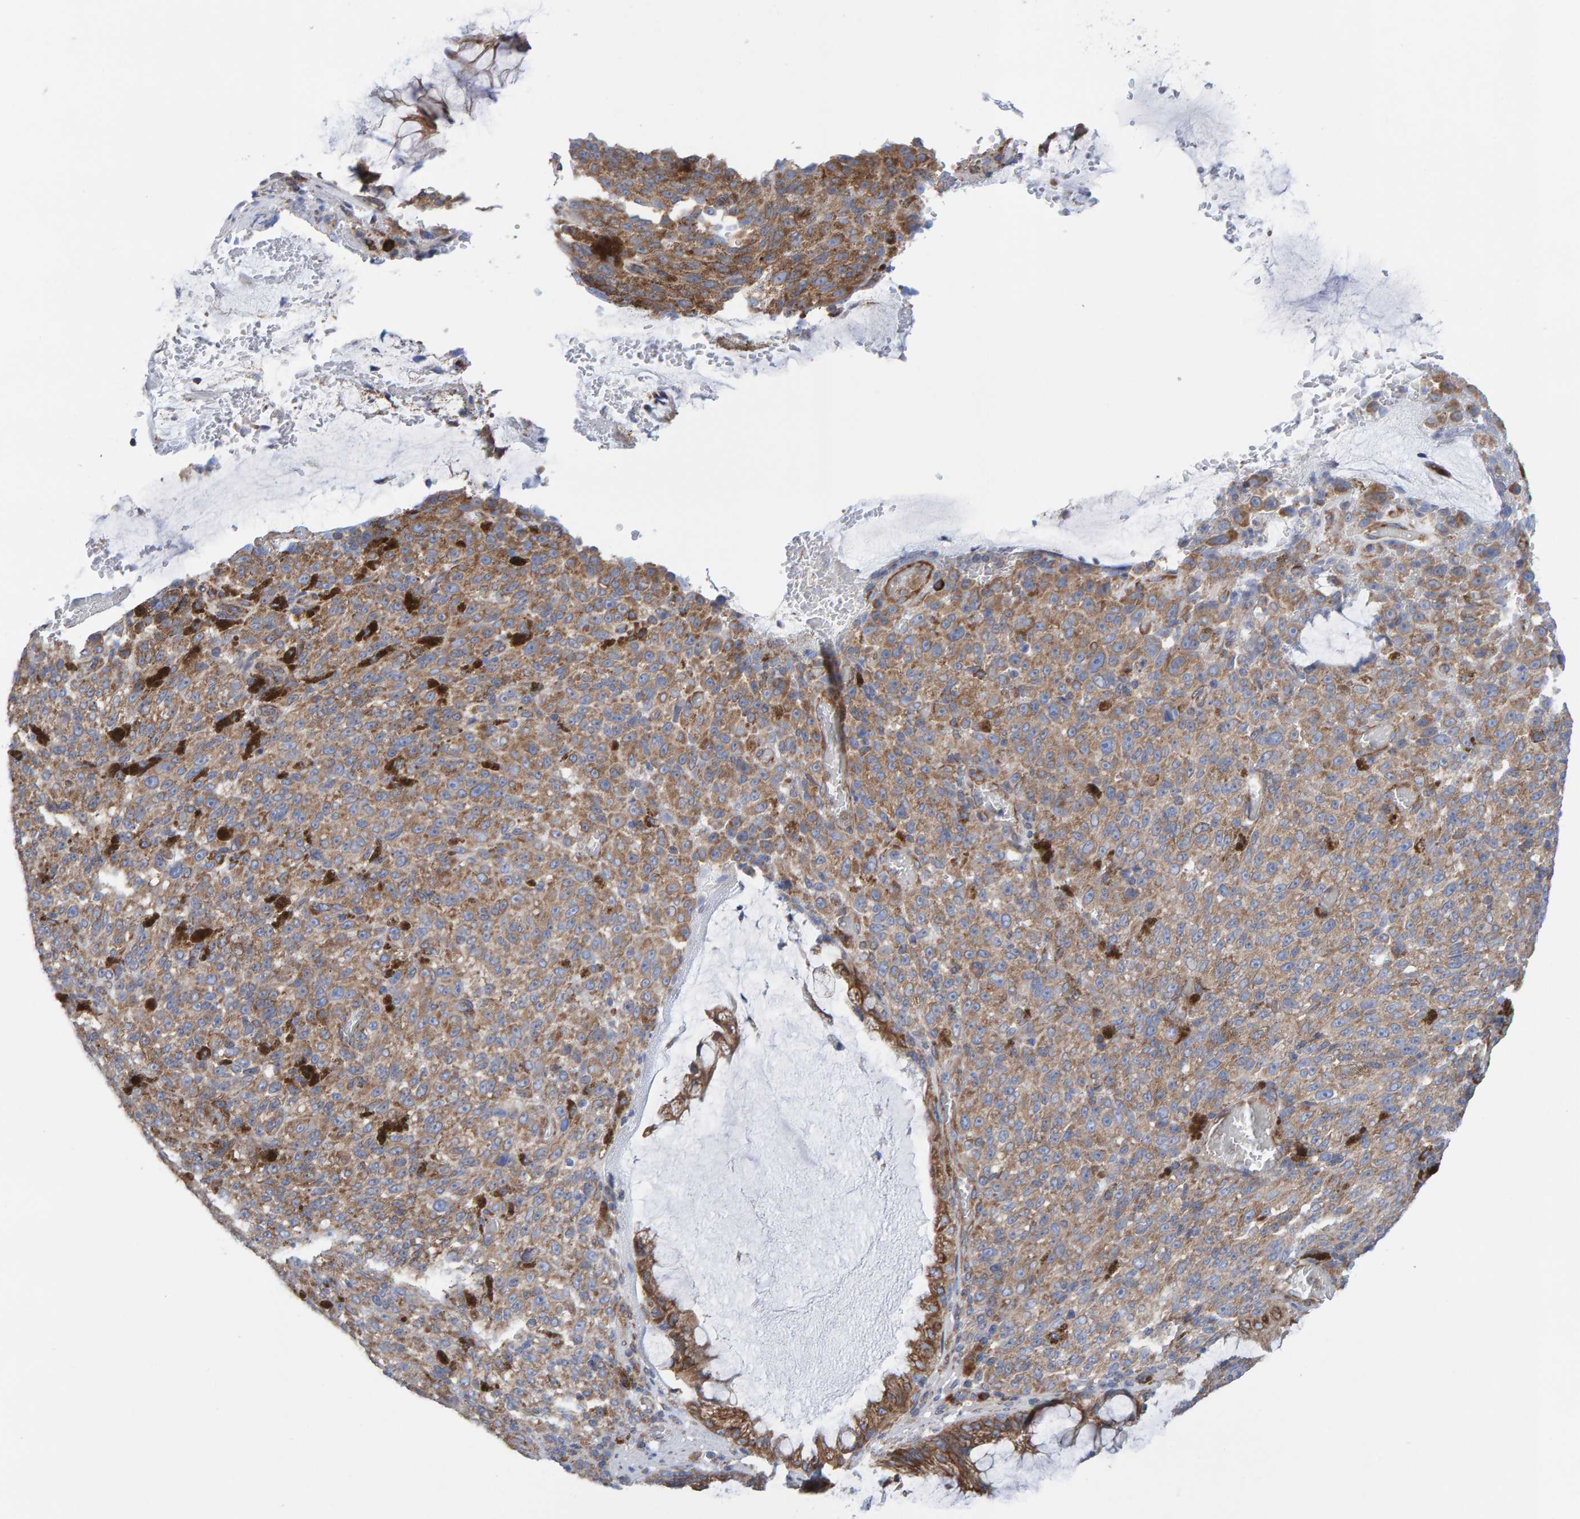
{"staining": {"intensity": "moderate", "quantity": ">75%", "location": "cytoplasmic/membranous"}, "tissue": "melanoma", "cell_type": "Tumor cells", "image_type": "cancer", "snomed": [{"axis": "morphology", "description": "Malignant melanoma, NOS"}, {"axis": "topography", "description": "Rectum"}], "caption": "Protein expression analysis of human melanoma reveals moderate cytoplasmic/membranous staining in approximately >75% of tumor cells. The protein of interest is shown in brown color, while the nuclei are stained blue.", "gene": "CDK5RAP3", "patient": {"sex": "female", "age": 81}}